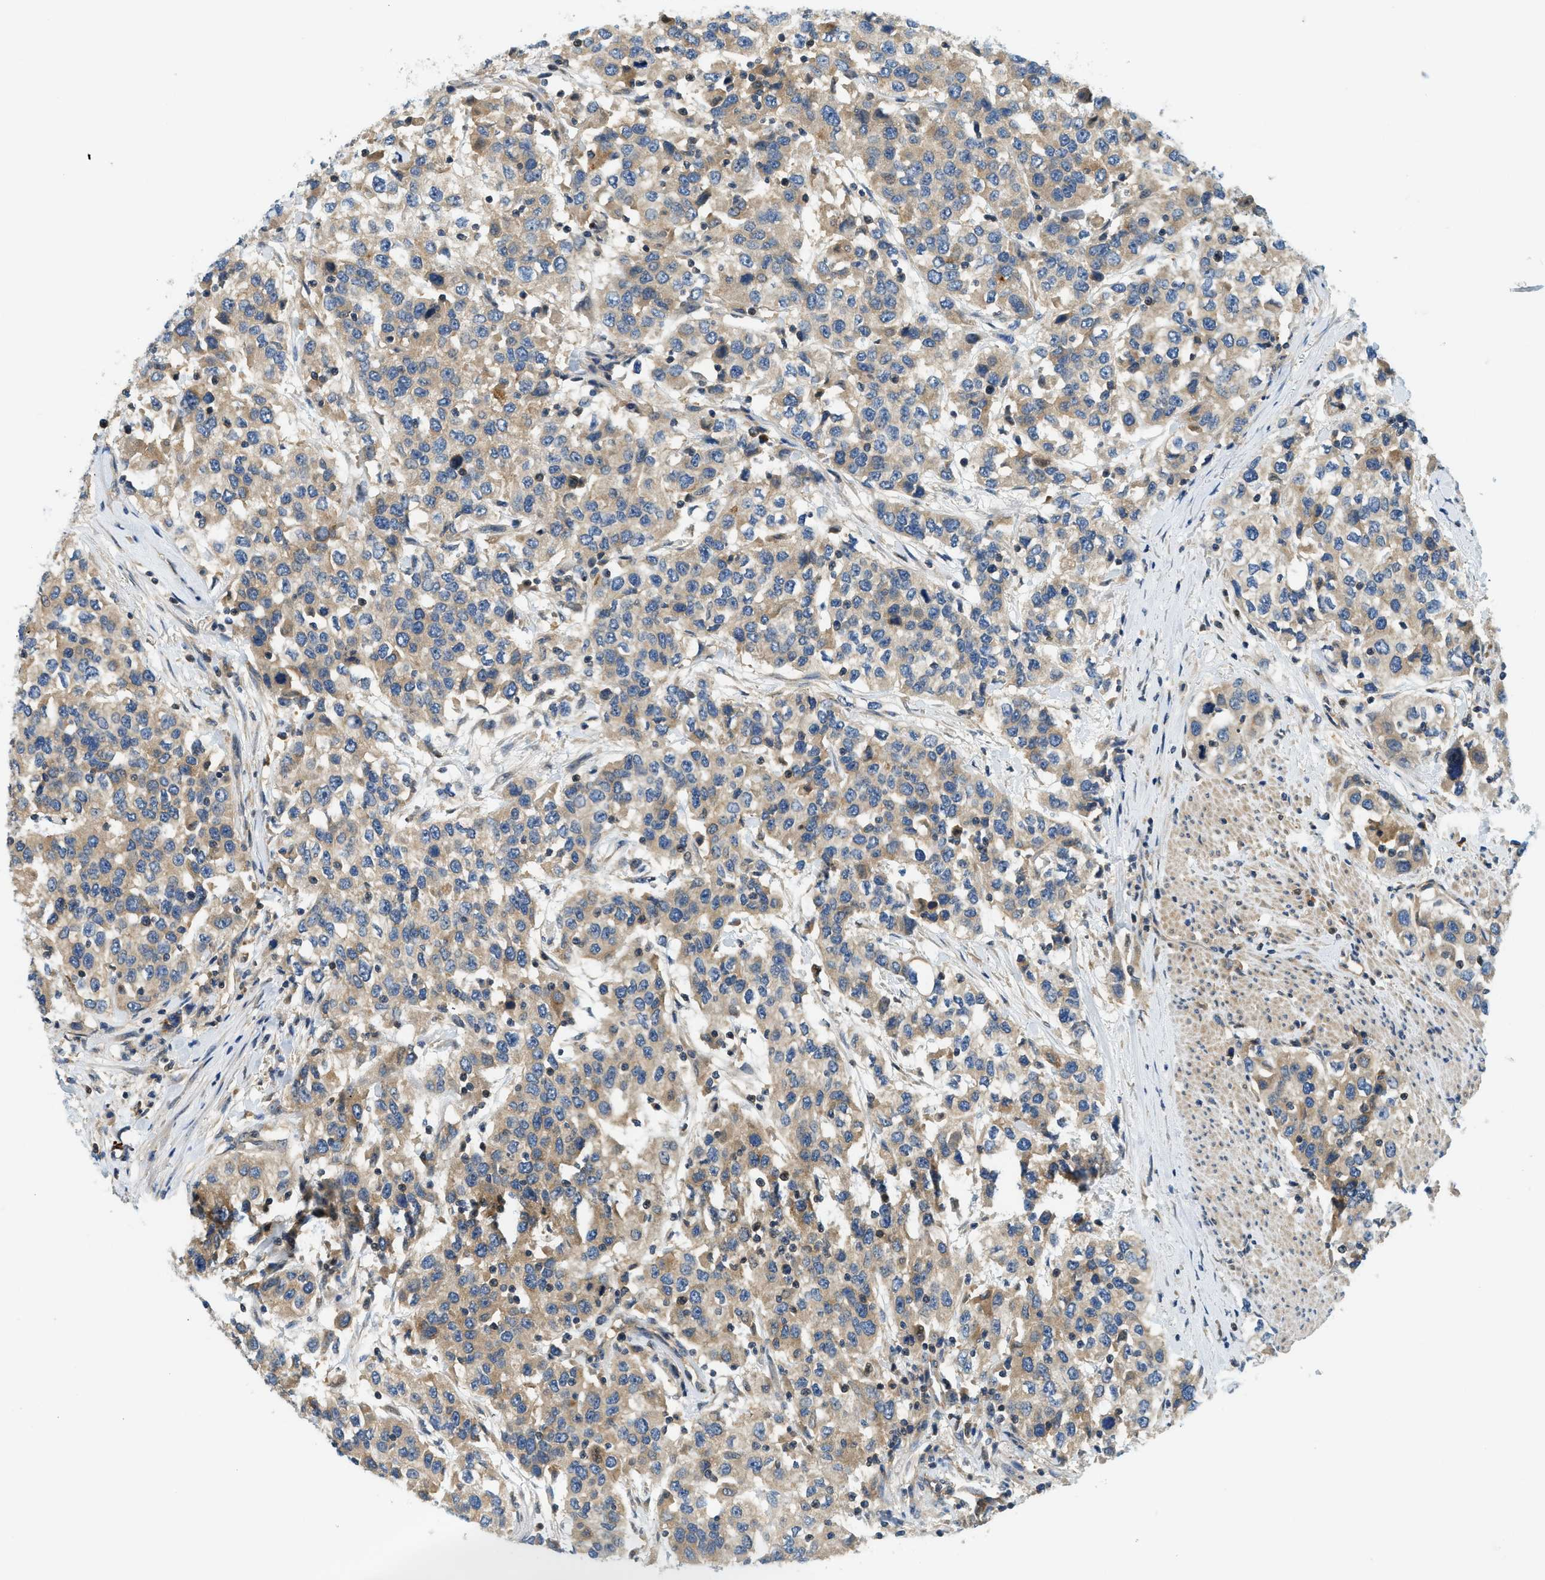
{"staining": {"intensity": "weak", "quantity": ">75%", "location": "cytoplasmic/membranous"}, "tissue": "urothelial cancer", "cell_type": "Tumor cells", "image_type": "cancer", "snomed": [{"axis": "morphology", "description": "Urothelial carcinoma, High grade"}, {"axis": "topography", "description": "Urinary bladder"}], "caption": "Immunohistochemistry (IHC) (DAB) staining of urothelial cancer demonstrates weak cytoplasmic/membranous protein staining in approximately >75% of tumor cells. (DAB (3,3'-diaminobenzidine) IHC, brown staining for protein, blue staining for nuclei).", "gene": "KCNK1", "patient": {"sex": "female", "age": 80}}